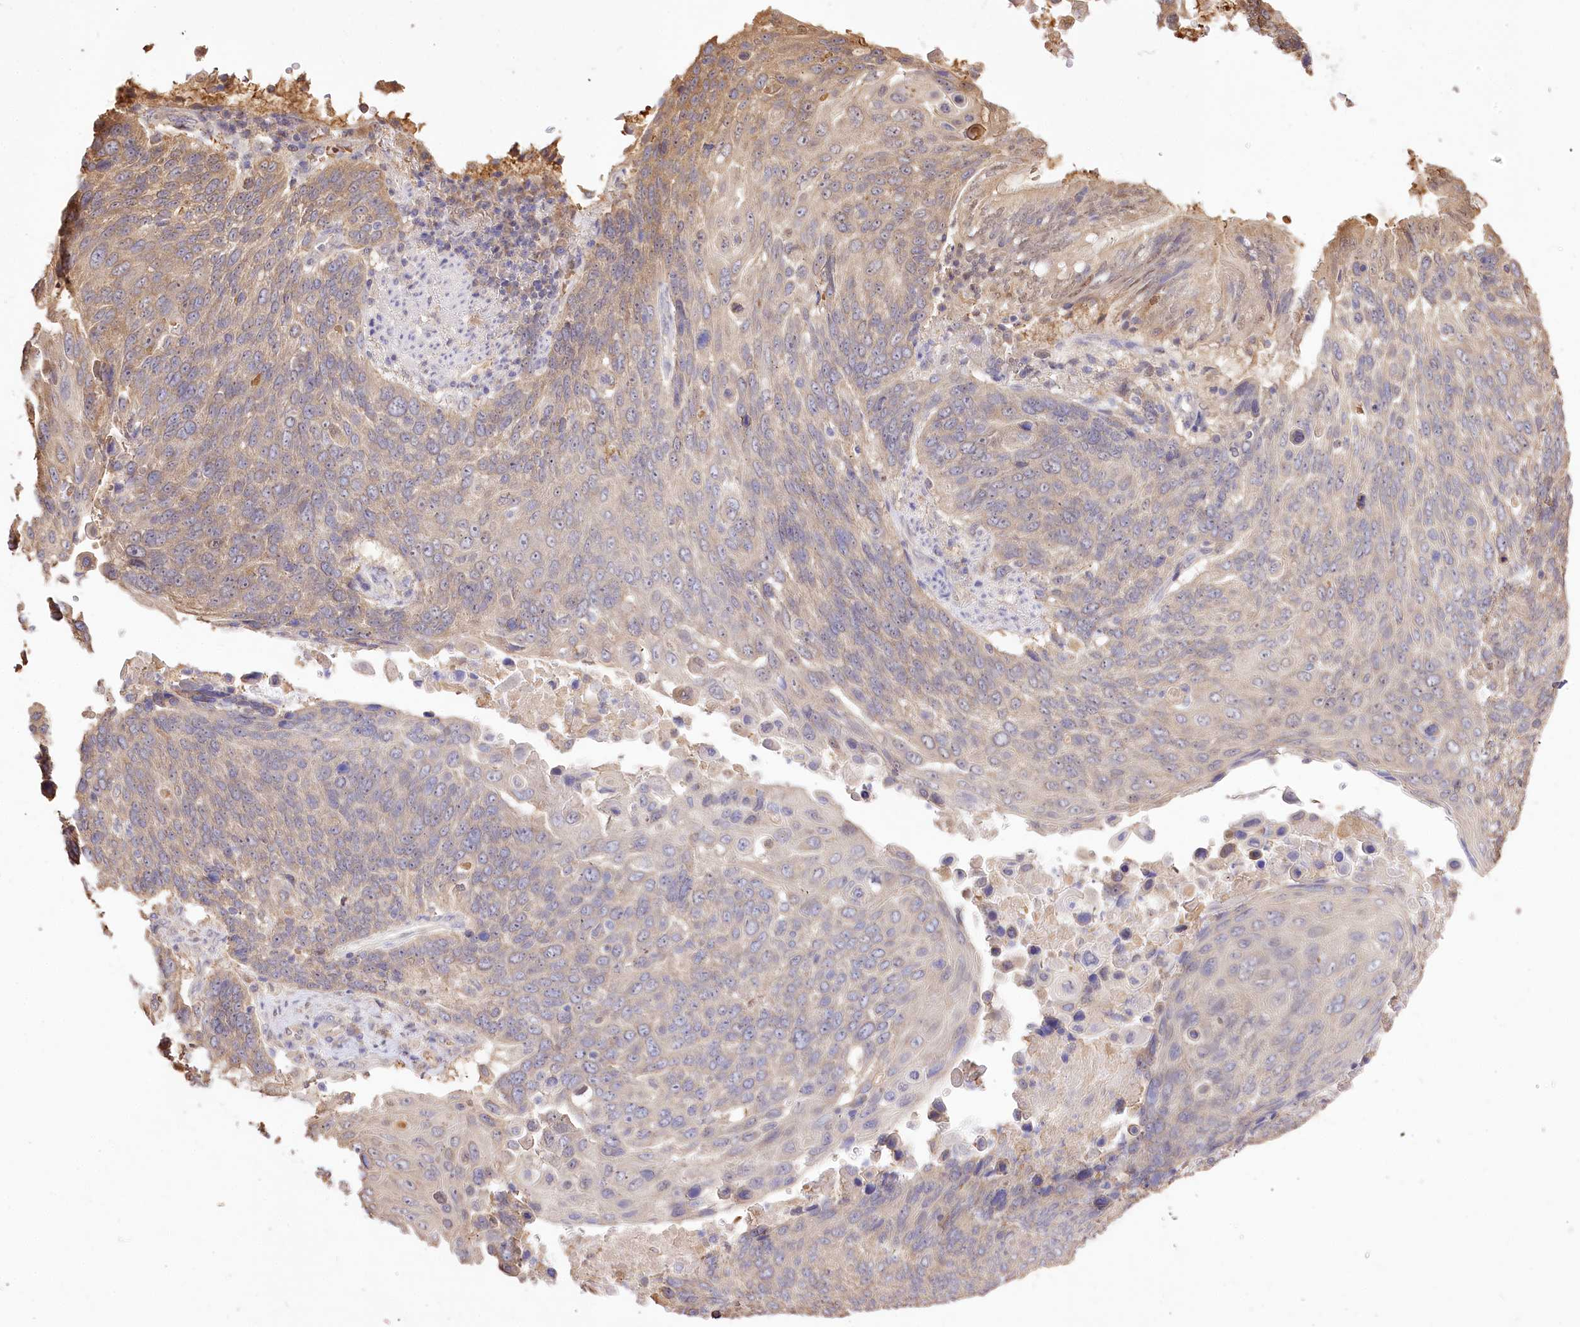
{"staining": {"intensity": "moderate", "quantity": "<25%", "location": "cytoplasmic/membranous"}, "tissue": "lung cancer", "cell_type": "Tumor cells", "image_type": "cancer", "snomed": [{"axis": "morphology", "description": "Squamous cell carcinoma, NOS"}, {"axis": "topography", "description": "Lung"}], "caption": "This micrograph shows immunohistochemistry staining of lung cancer, with low moderate cytoplasmic/membranous expression in approximately <25% of tumor cells.", "gene": "R3HDM2", "patient": {"sex": "male", "age": 66}}